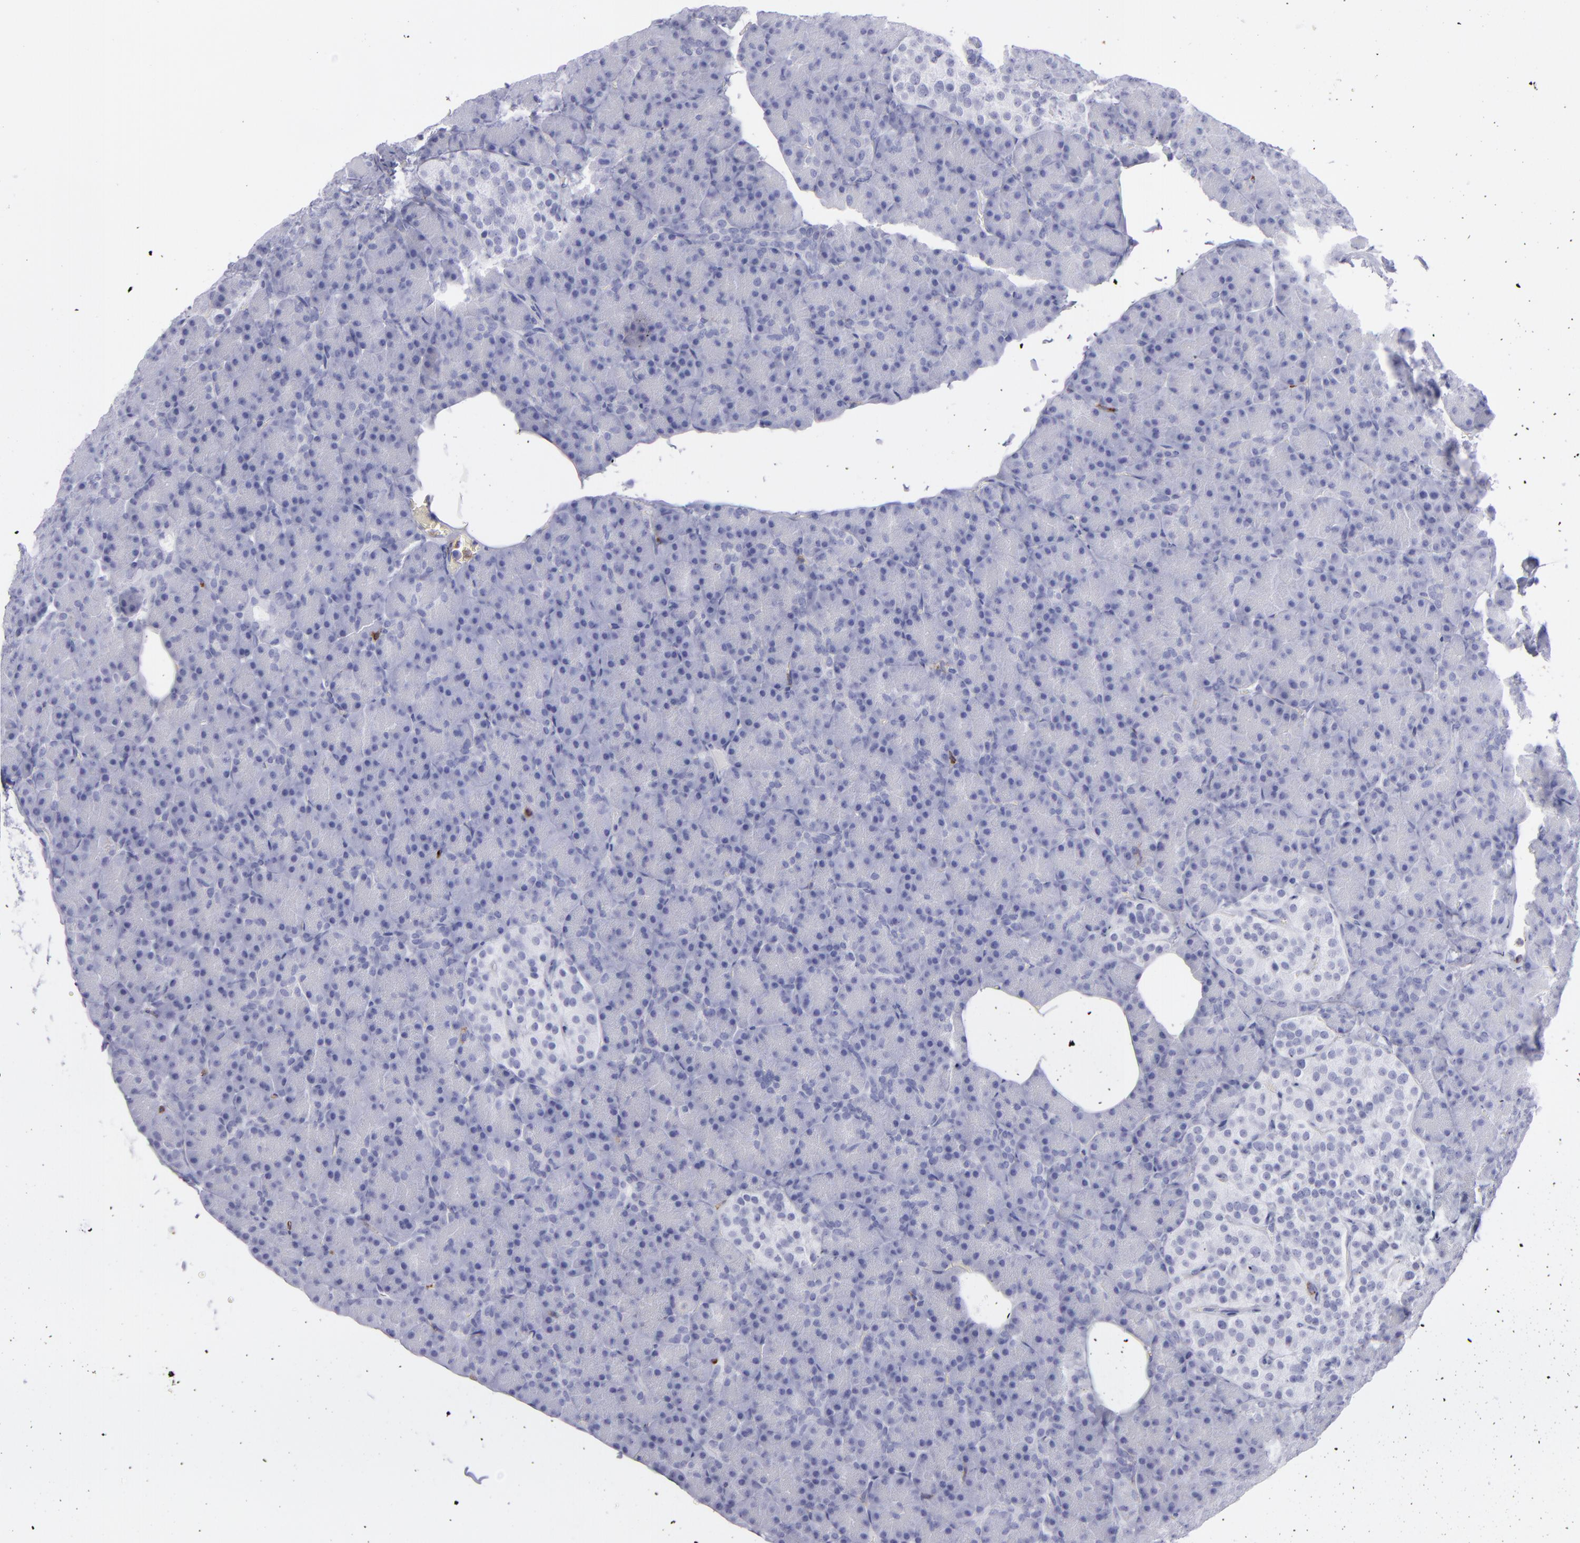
{"staining": {"intensity": "negative", "quantity": "none", "location": "none"}, "tissue": "pancreas", "cell_type": "Exocrine glandular cells", "image_type": "normal", "snomed": [{"axis": "morphology", "description": "Normal tissue, NOS"}, {"axis": "topography", "description": "Pancreas"}], "caption": "Histopathology image shows no protein positivity in exocrine glandular cells of unremarkable pancreas. The staining is performed using DAB brown chromogen with nuclei counter-stained in using hematoxylin.", "gene": "SELPLG", "patient": {"sex": "female", "age": 43}}